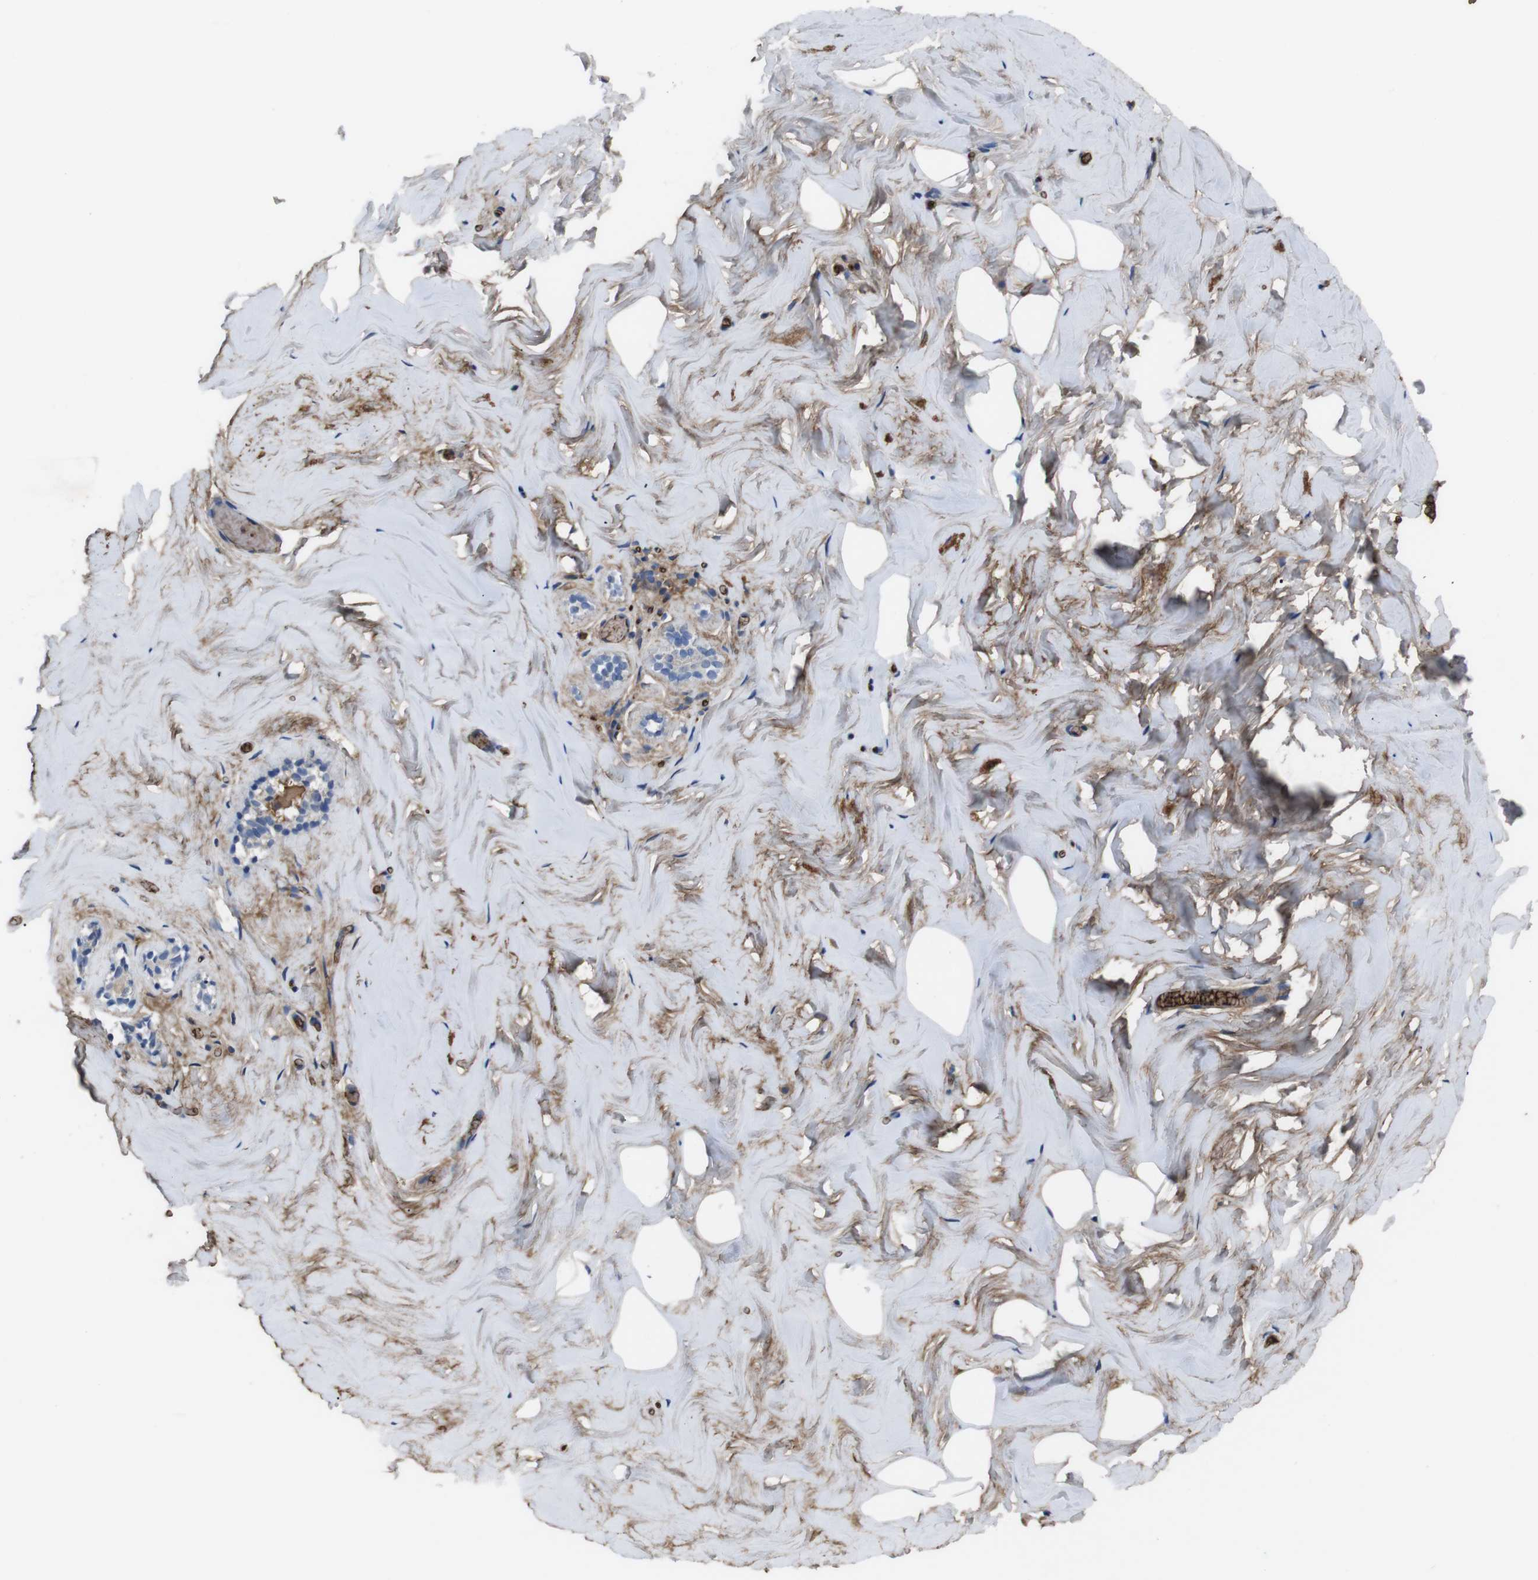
{"staining": {"intensity": "negative", "quantity": "none", "location": "none"}, "tissue": "breast", "cell_type": "Adipocytes", "image_type": "normal", "snomed": [{"axis": "morphology", "description": "Normal tissue, NOS"}, {"axis": "topography", "description": "Breast"}], "caption": "This is a photomicrograph of immunohistochemistry staining of benign breast, which shows no expression in adipocytes.", "gene": "SPTB", "patient": {"sex": "female", "age": 75}}